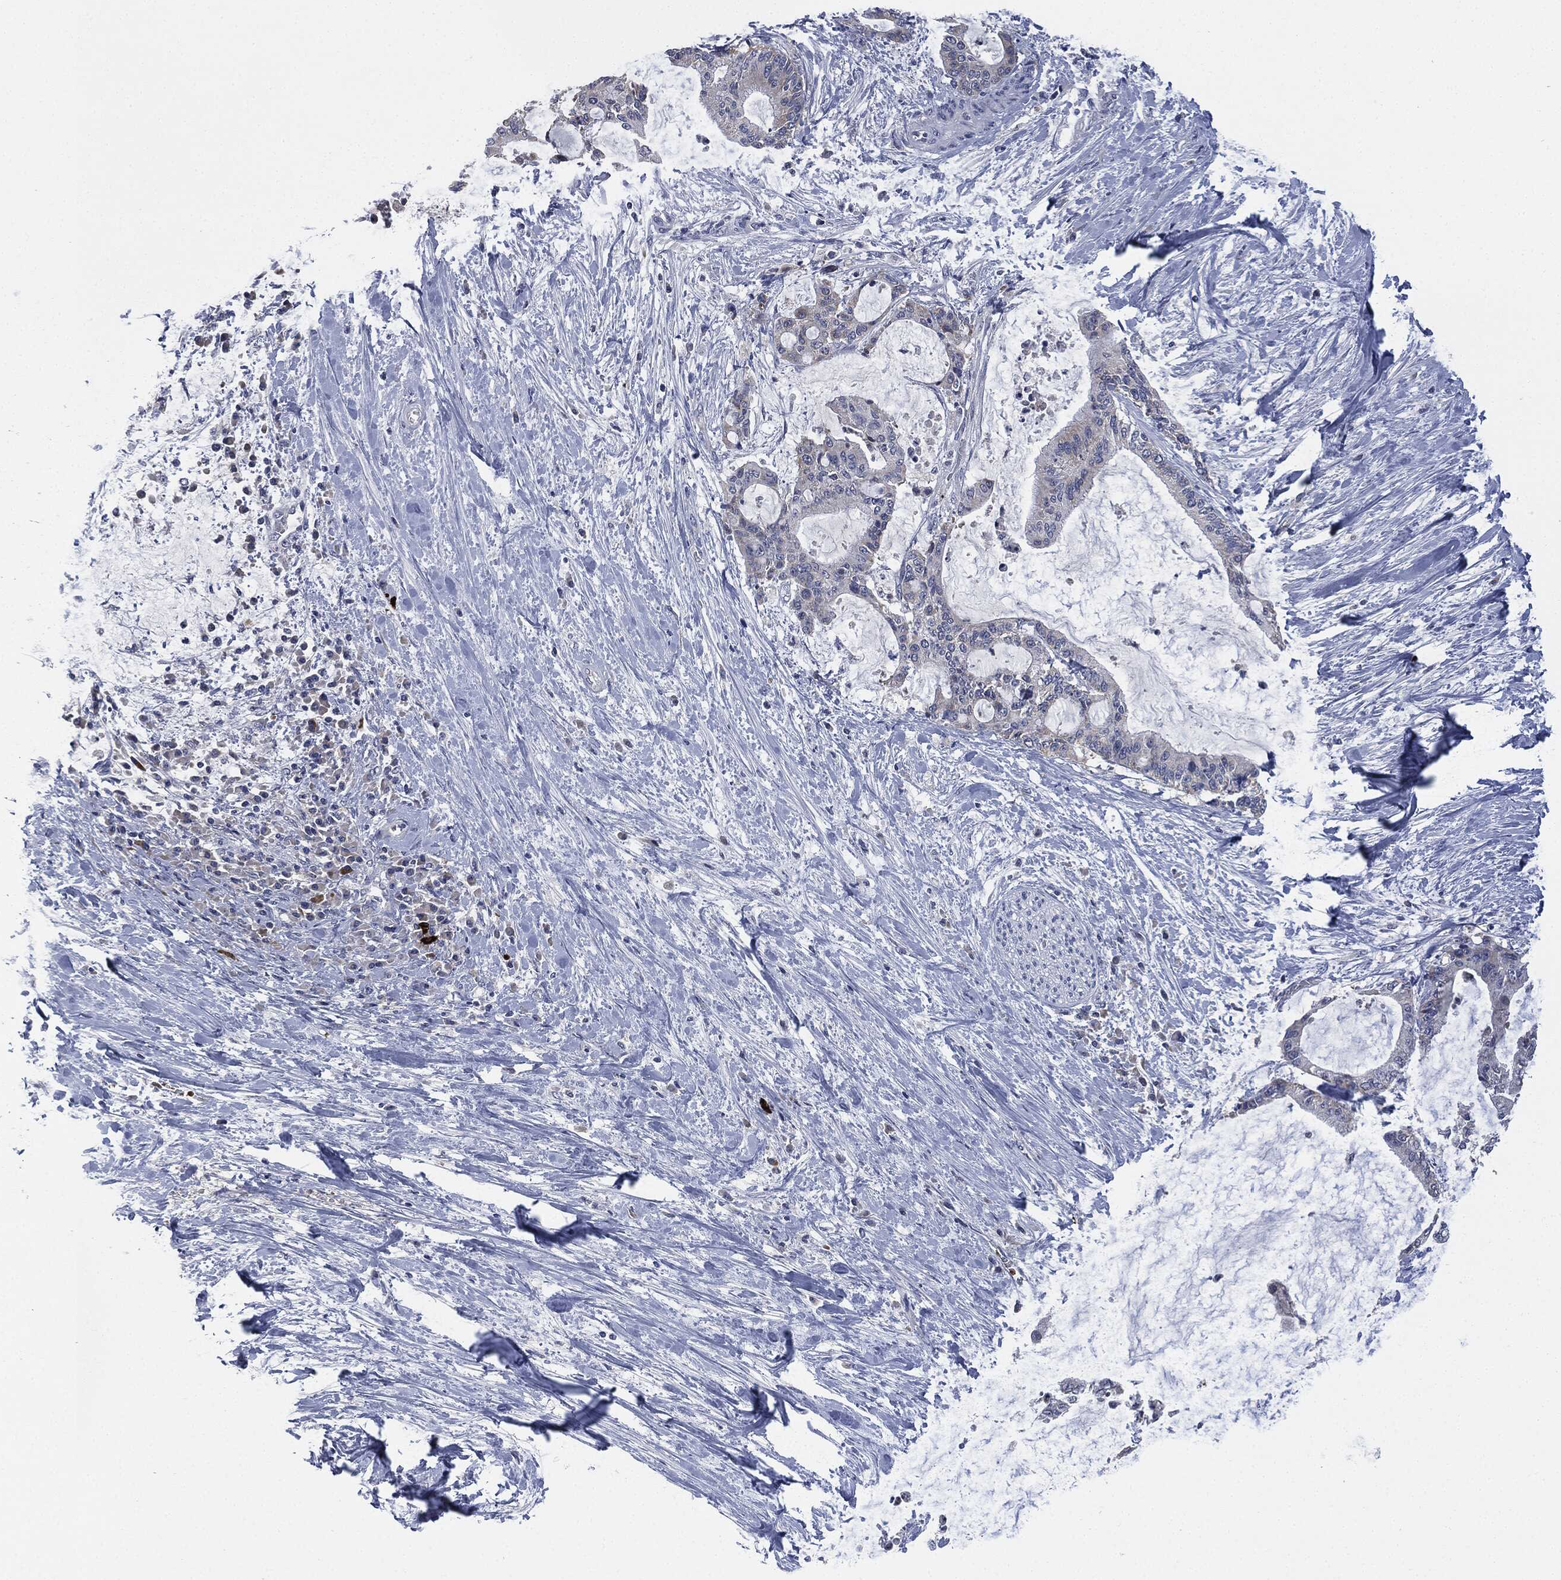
{"staining": {"intensity": "weak", "quantity": "<25%", "location": "cytoplasmic/membranous"}, "tissue": "liver cancer", "cell_type": "Tumor cells", "image_type": "cancer", "snomed": [{"axis": "morphology", "description": "Cholangiocarcinoma"}, {"axis": "topography", "description": "Liver"}], "caption": "This is a histopathology image of IHC staining of liver cancer, which shows no positivity in tumor cells. The staining was performed using DAB to visualize the protein expression in brown, while the nuclei were stained in blue with hematoxylin (Magnification: 20x).", "gene": "SIGLEC9", "patient": {"sex": "female", "age": 73}}